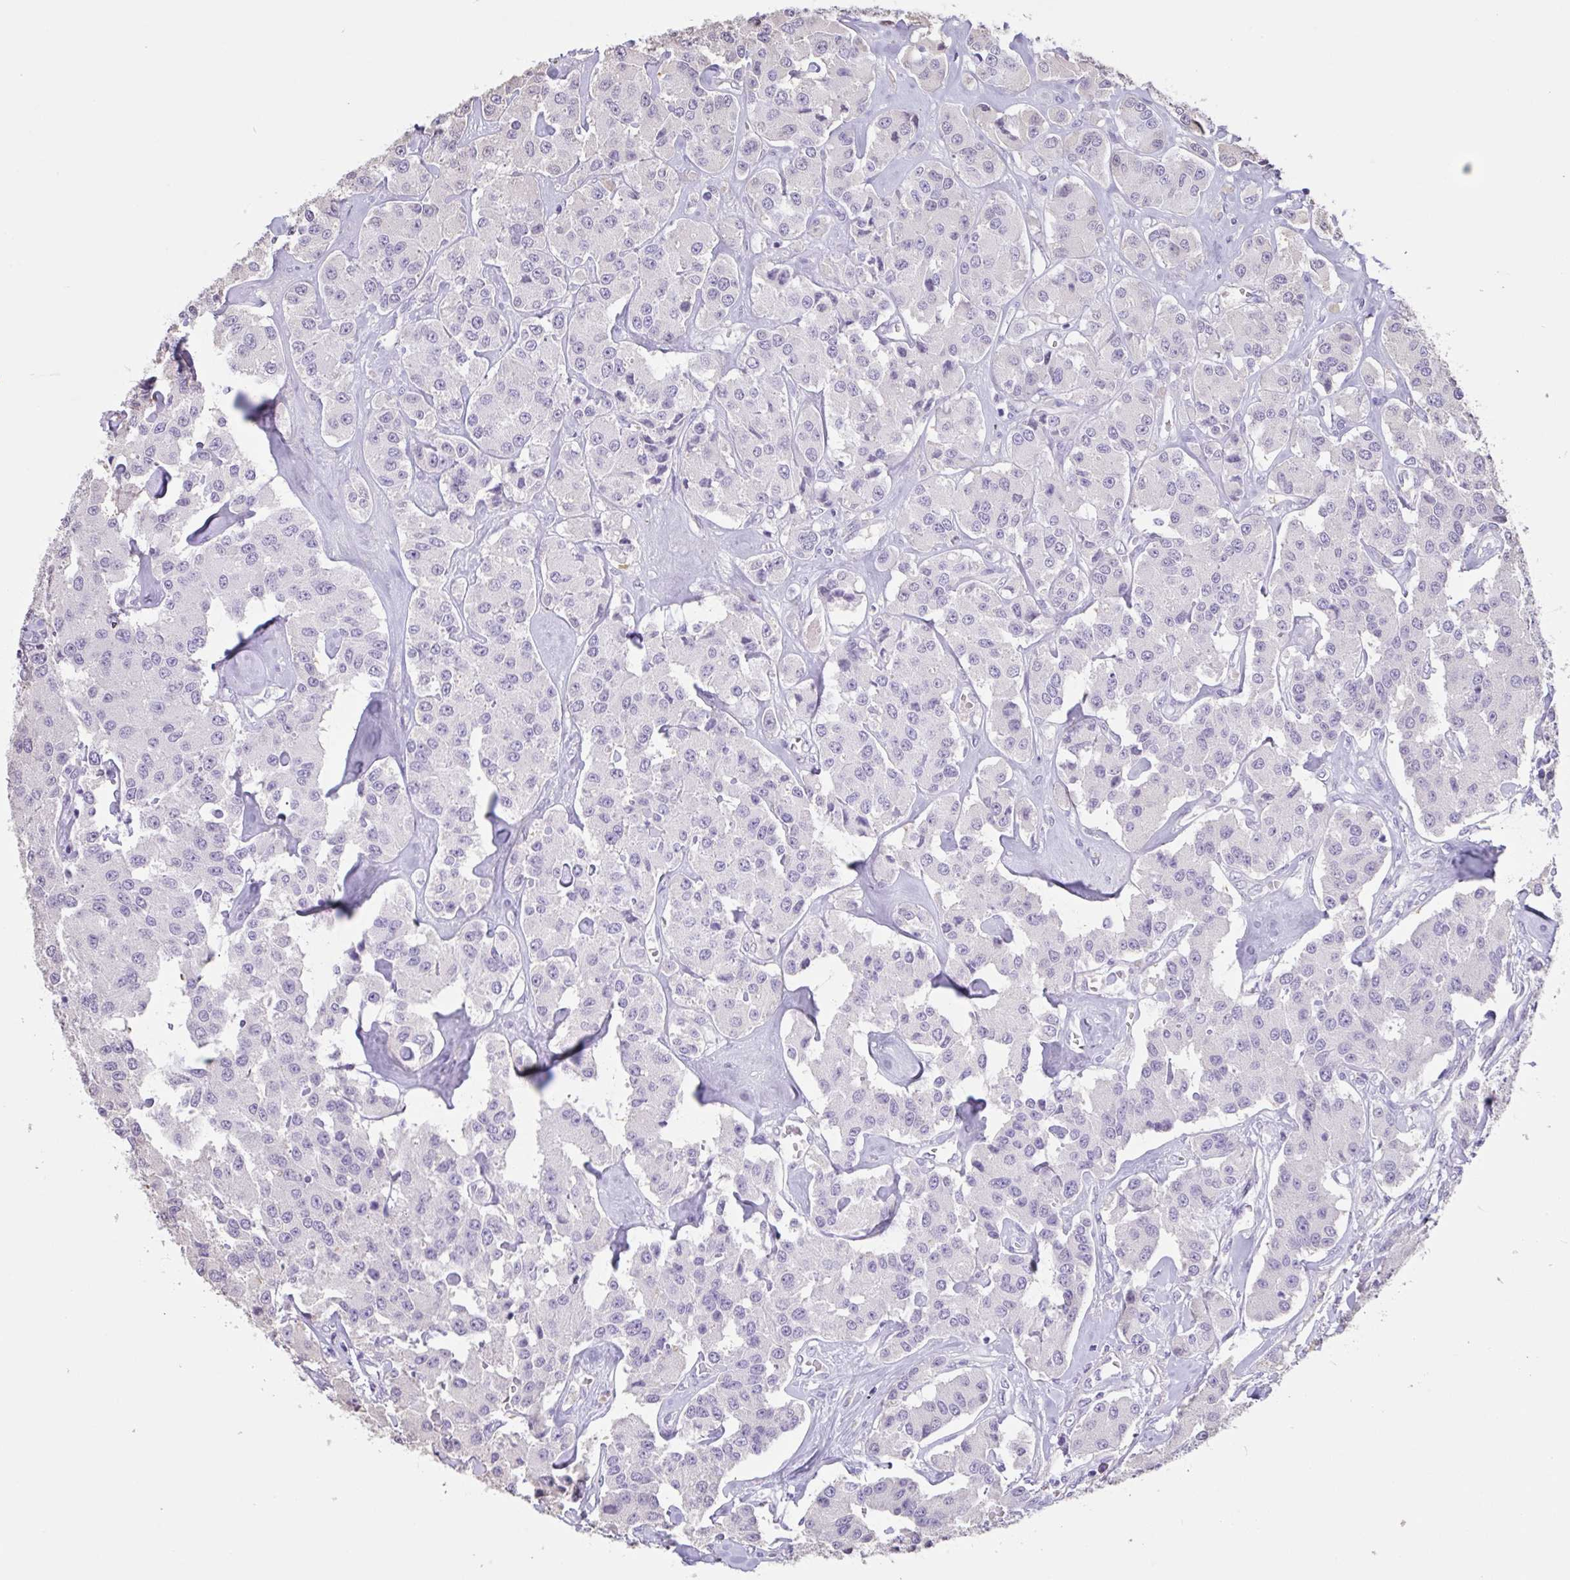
{"staining": {"intensity": "negative", "quantity": "none", "location": "none"}, "tissue": "carcinoid", "cell_type": "Tumor cells", "image_type": "cancer", "snomed": [{"axis": "morphology", "description": "Carcinoid, malignant, NOS"}, {"axis": "topography", "description": "Pancreas"}], "caption": "Malignant carcinoid was stained to show a protein in brown. There is no significant positivity in tumor cells. The staining was performed using DAB to visualize the protein expression in brown, while the nuclei were stained in blue with hematoxylin (Magnification: 20x).", "gene": "HOXC12", "patient": {"sex": "male", "age": 41}}